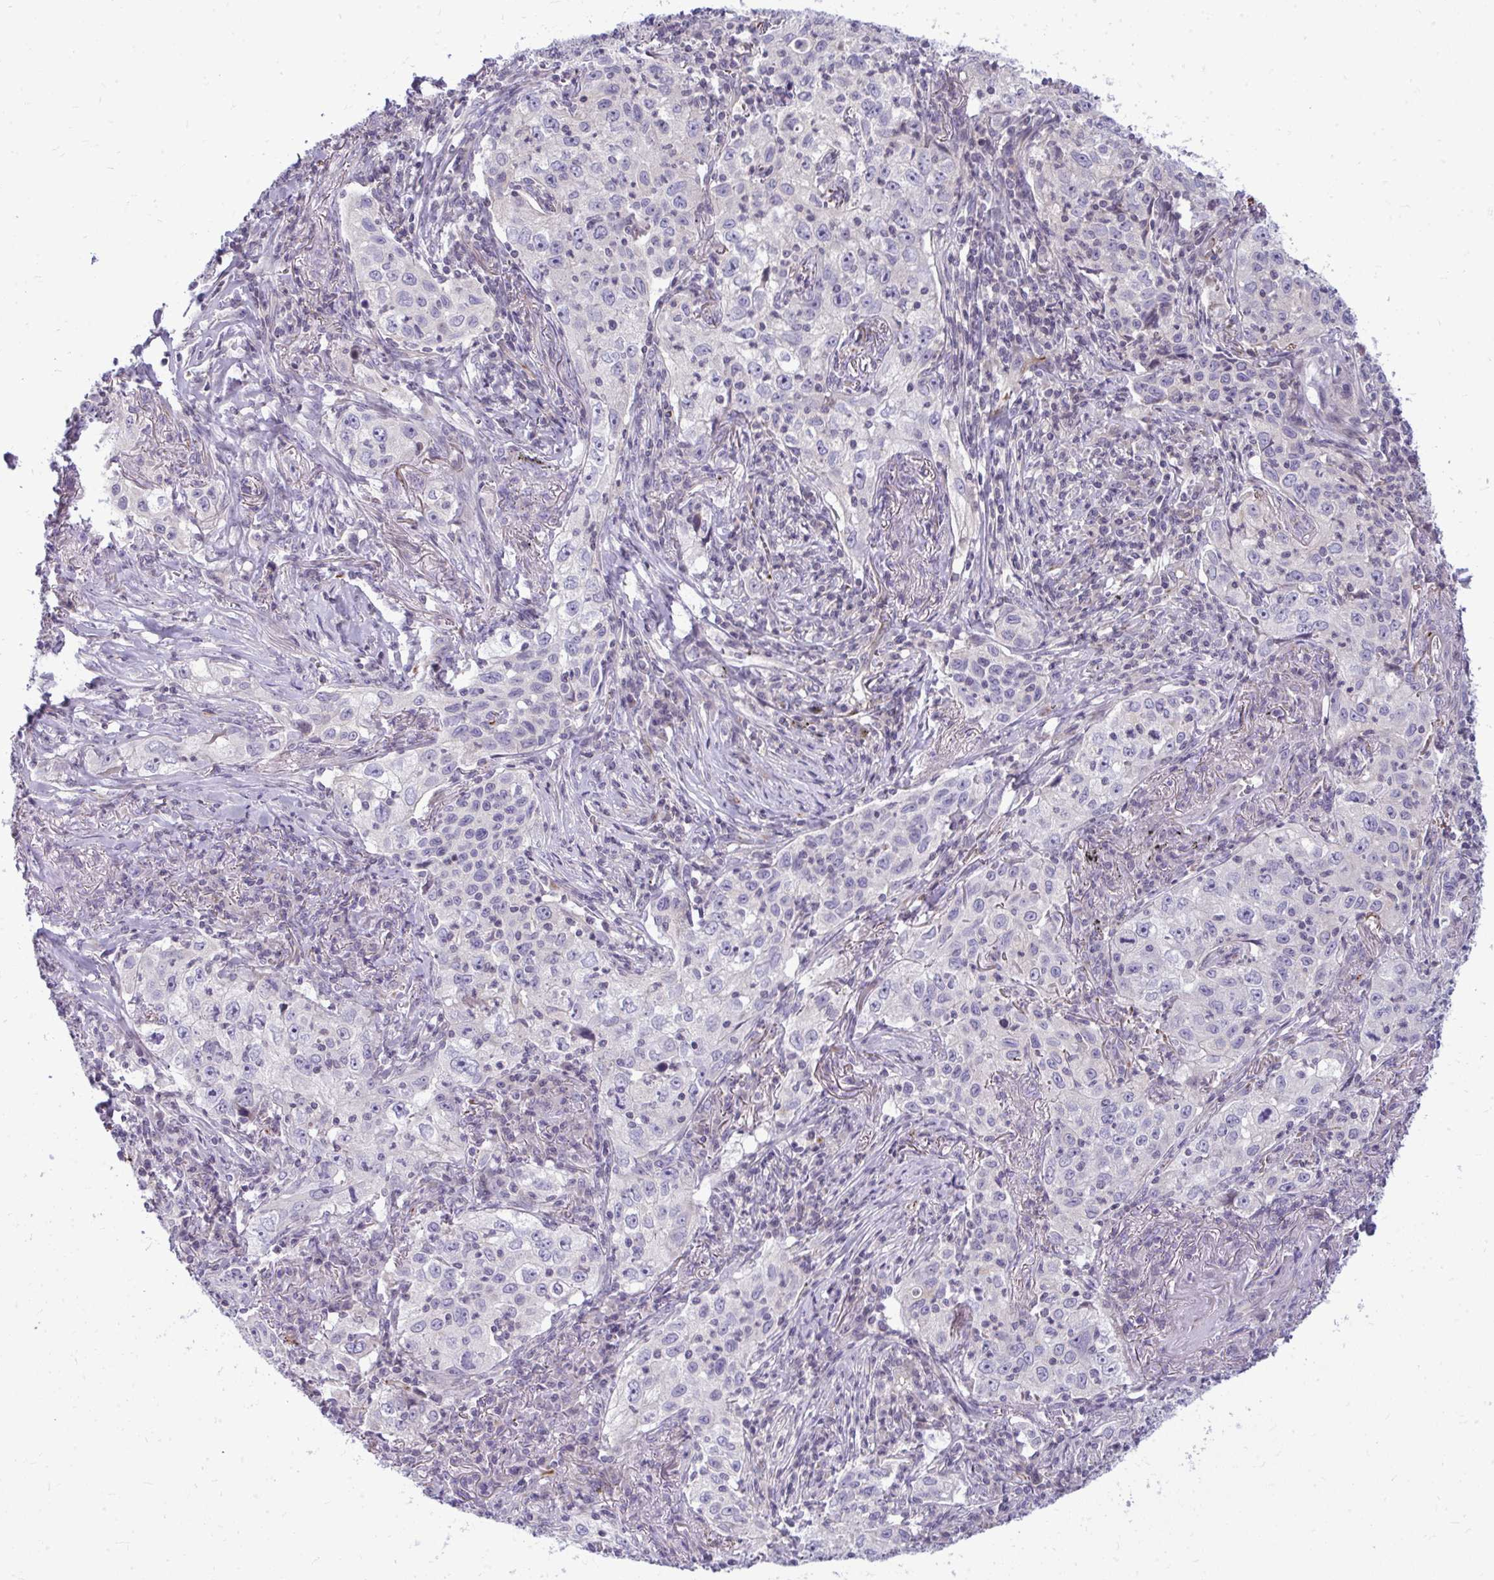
{"staining": {"intensity": "negative", "quantity": "none", "location": "none"}, "tissue": "lung cancer", "cell_type": "Tumor cells", "image_type": "cancer", "snomed": [{"axis": "morphology", "description": "Squamous cell carcinoma, NOS"}, {"axis": "topography", "description": "Lung"}], "caption": "High magnification brightfield microscopy of lung squamous cell carcinoma stained with DAB (brown) and counterstained with hematoxylin (blue): tumor cells show no significant expression. (DAB (3,3'-diaminobenzidine) immunohistochemistry (IHC) visualized using brightfield microscopy, high magnification).", "gene": "SLC14A1", "patient": {"sex": "male", "age": 71}}